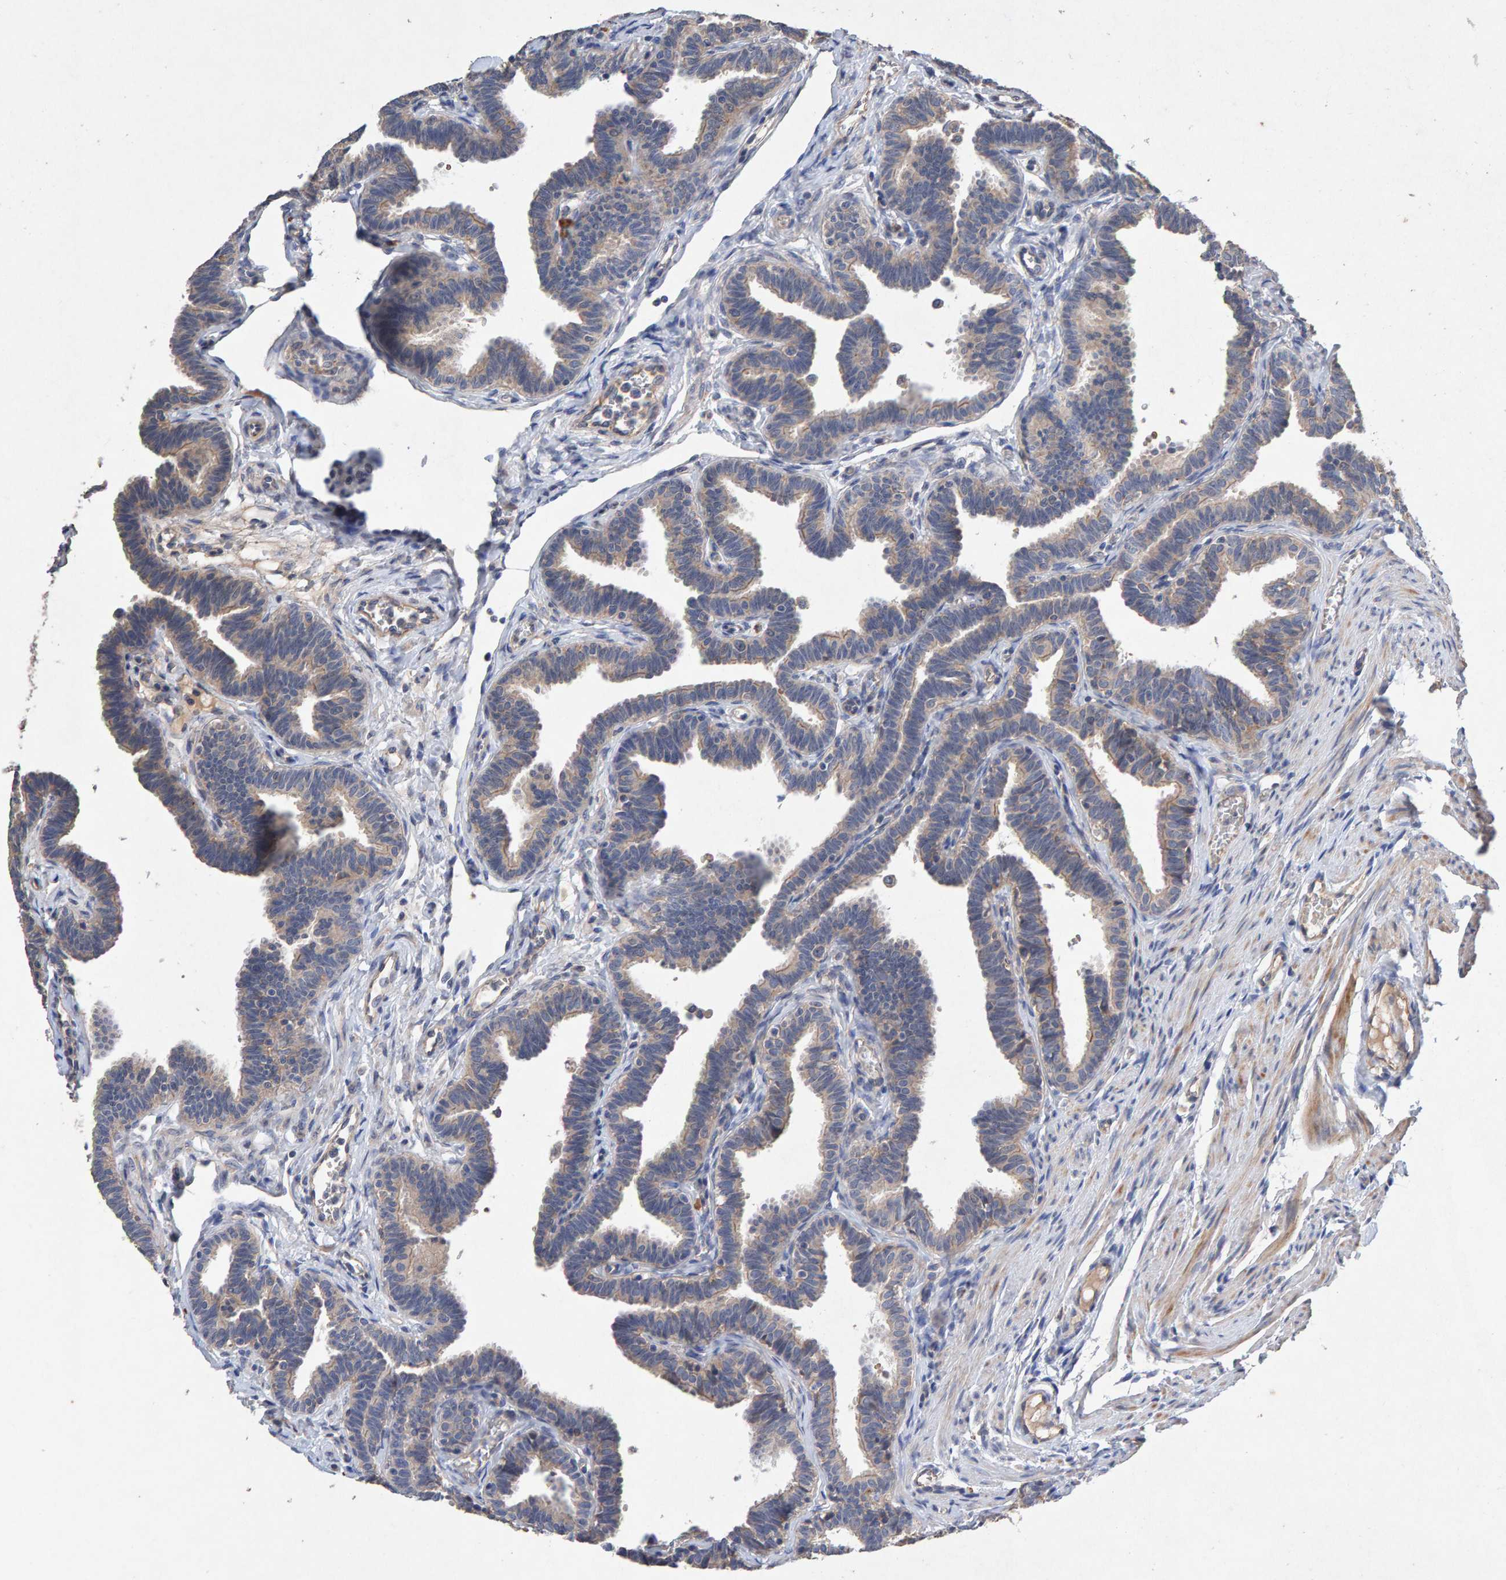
{"staining": {"intensity": "weak", "quantity": "25%-75%", "location": "cytoplasmic/membranous"}, "tissue": "fallopian tube", "cell_type": "Glandular cells", "image_type": "normal", "snomed": [{"axis": "morphology", "description": "Normal tissue, NOS"}, {"axis": "topography", "description": "Fallopian tube"}, {"axis": "topography", "description": "Ovary"}], "caption": "DAB immunohistochemical staining of normal human fallopian tube shows weak cytoplasmic/membranous protein positivity in approximately 25%-75% of glandular cells. The staining was performed using DAB, with brown indicating positive protein expression. Nuclei are stained blue with hematoxylin.", "gene": "EFR3A", "patient": {"sex": "female", "age": 23}}